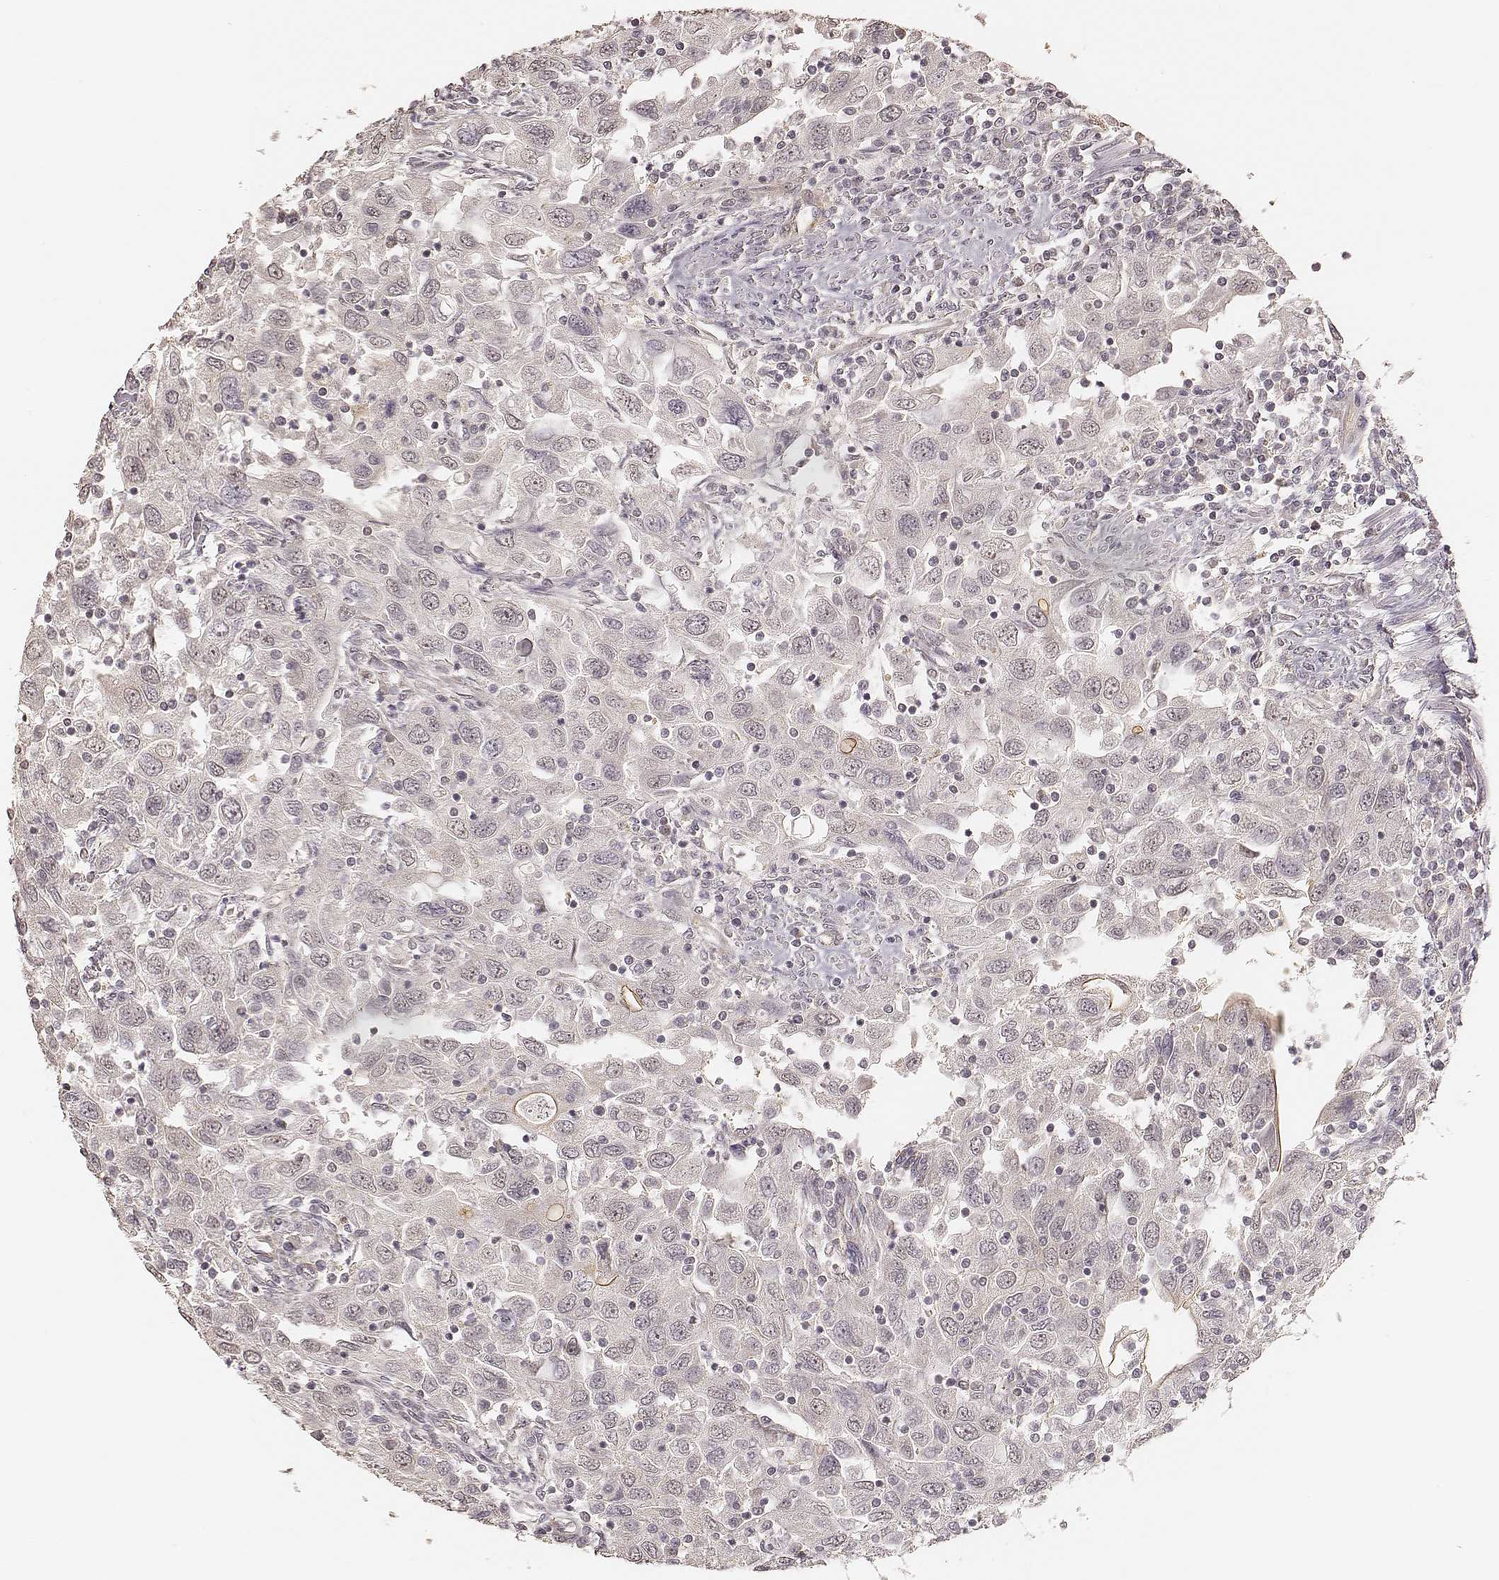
{"staining": {"intensity": "negative", "quantity": "none", "location": "none"}, "tissue": "urothelial cancer", "cell_type": "Tumor cells", "image_type": "cancer", "snomed": [{"axis": "morphology", "description": "Urothelial carcinoma, High grade"}, {"axis": "topography", "description": "Urinary bladder"}], "caption": "Tumor cells are negative for brown protein staining in urothelial cancer. (DAB IHC visualized using brightfield microscopy, high magnification).", "gene": "LY6K", "patient": {"sex": "male", "age": 76}}